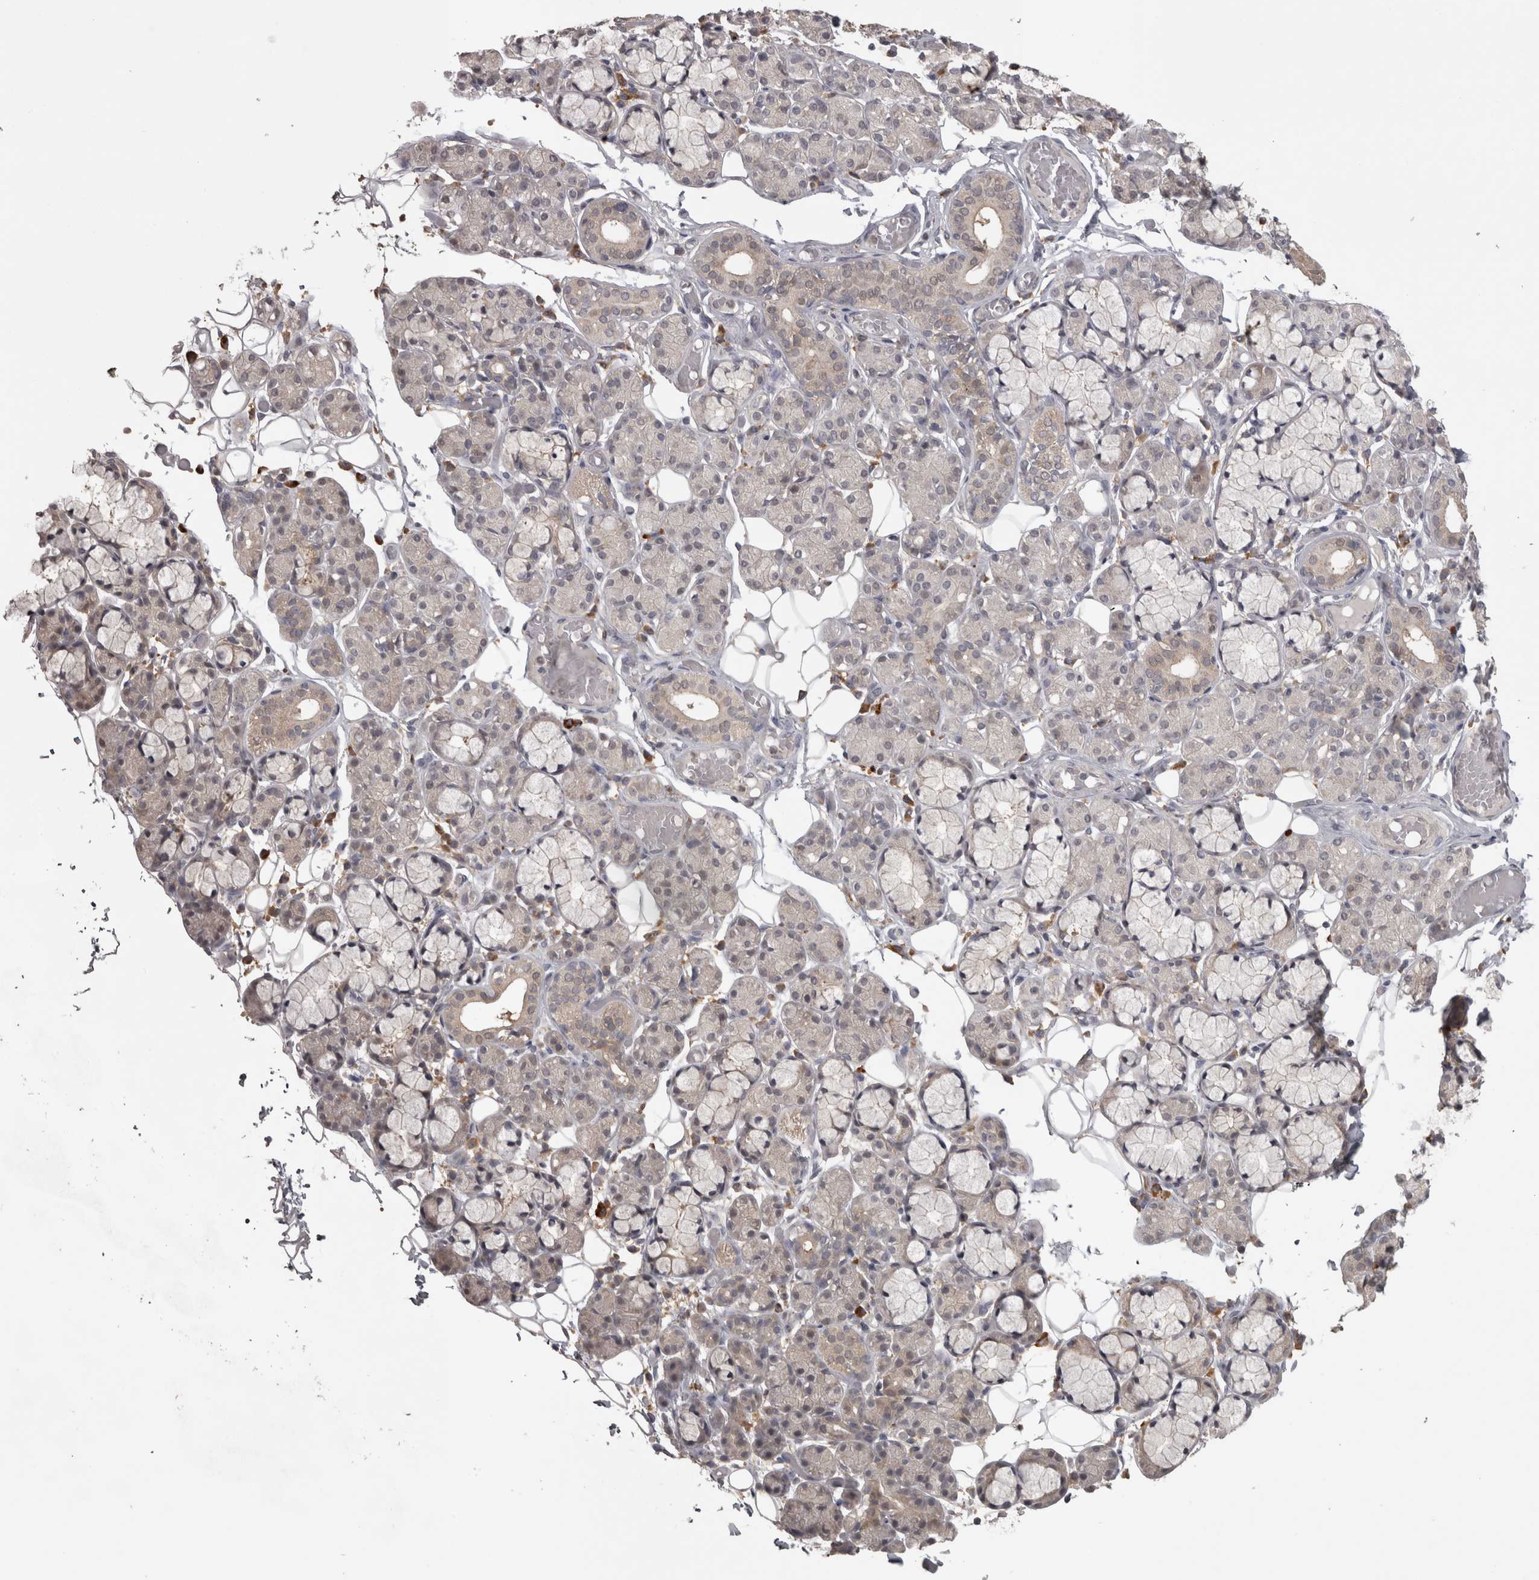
{"staining": {"intensity": "weak", "quantity": "<25%", "location": "cytoplasmic/membranous"}, "tissue": "salivary gland", "cell_type": "Glandular cells", "image_type": "normal", "snomed": [{"axis": "morphology", "description": "Normal tissue, NOS"}, {"axis": "topography", "description": "Salivary gland"}], "caption": "A photomicrograph of salivary gland stained for a protein reveals no brown staining in glandular cells.", "gene": "SLCO5A1", "patient": {"sex": "male", "age": 63}}